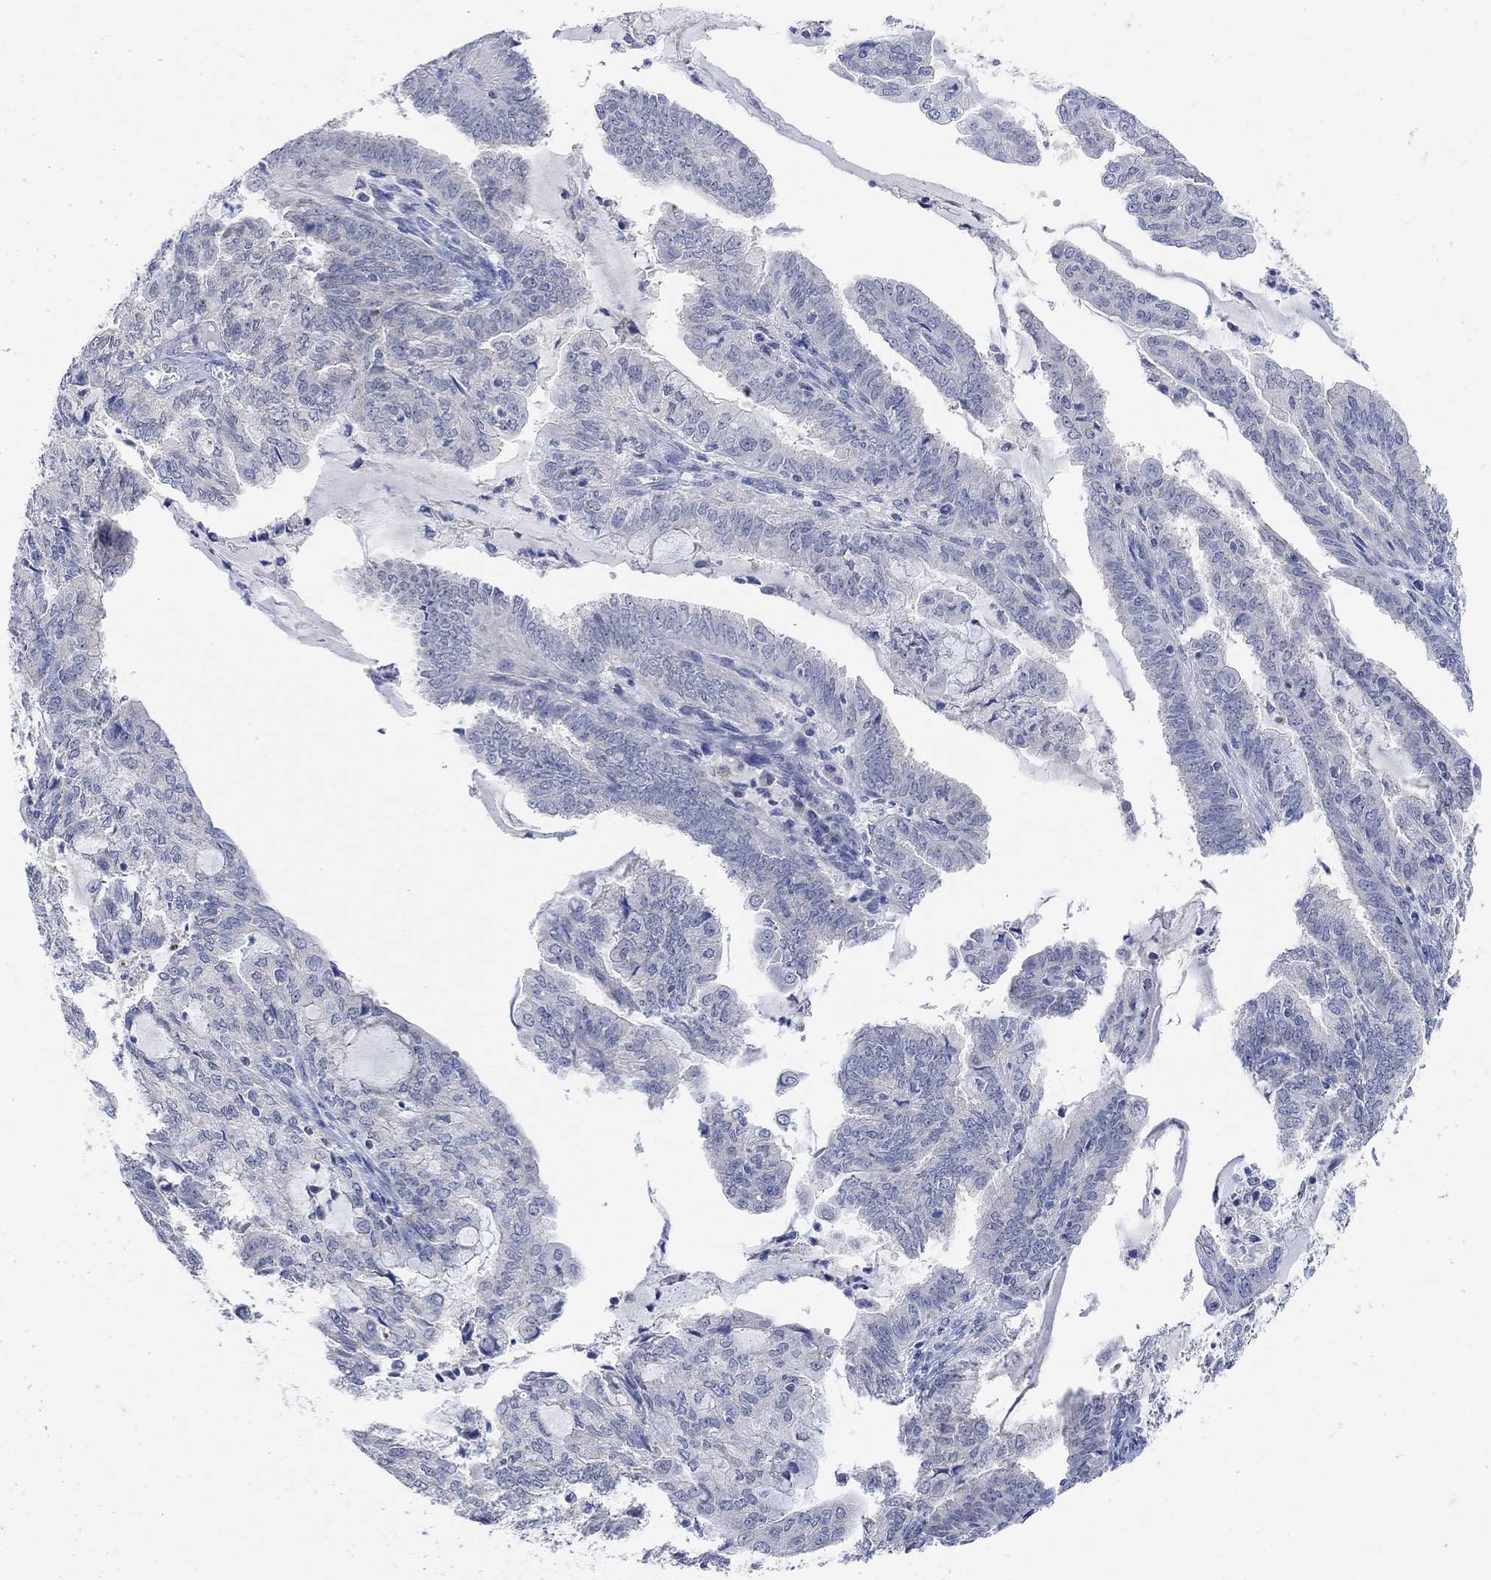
{"staining": {"intensity": "negative", "quantity": "none", "location": "none"}, "tissue": "endometrial cancer", "cell_type": "Tumor cells", "image_type": "cancer", "snomed": [{"axis": "morphology", "description": "Adenocarcinoma, NOS"}, {"axis": "topography", "description": "Endometrium"}], "caption": "DAB (3,3'-diaminobenzidine) immunohistochemical staining of adenocarcinoma (endometrial) displays no significant staining in tumor cells.", "gene": "RIMS1", "patient": {"sex": "female", "age": 82}}